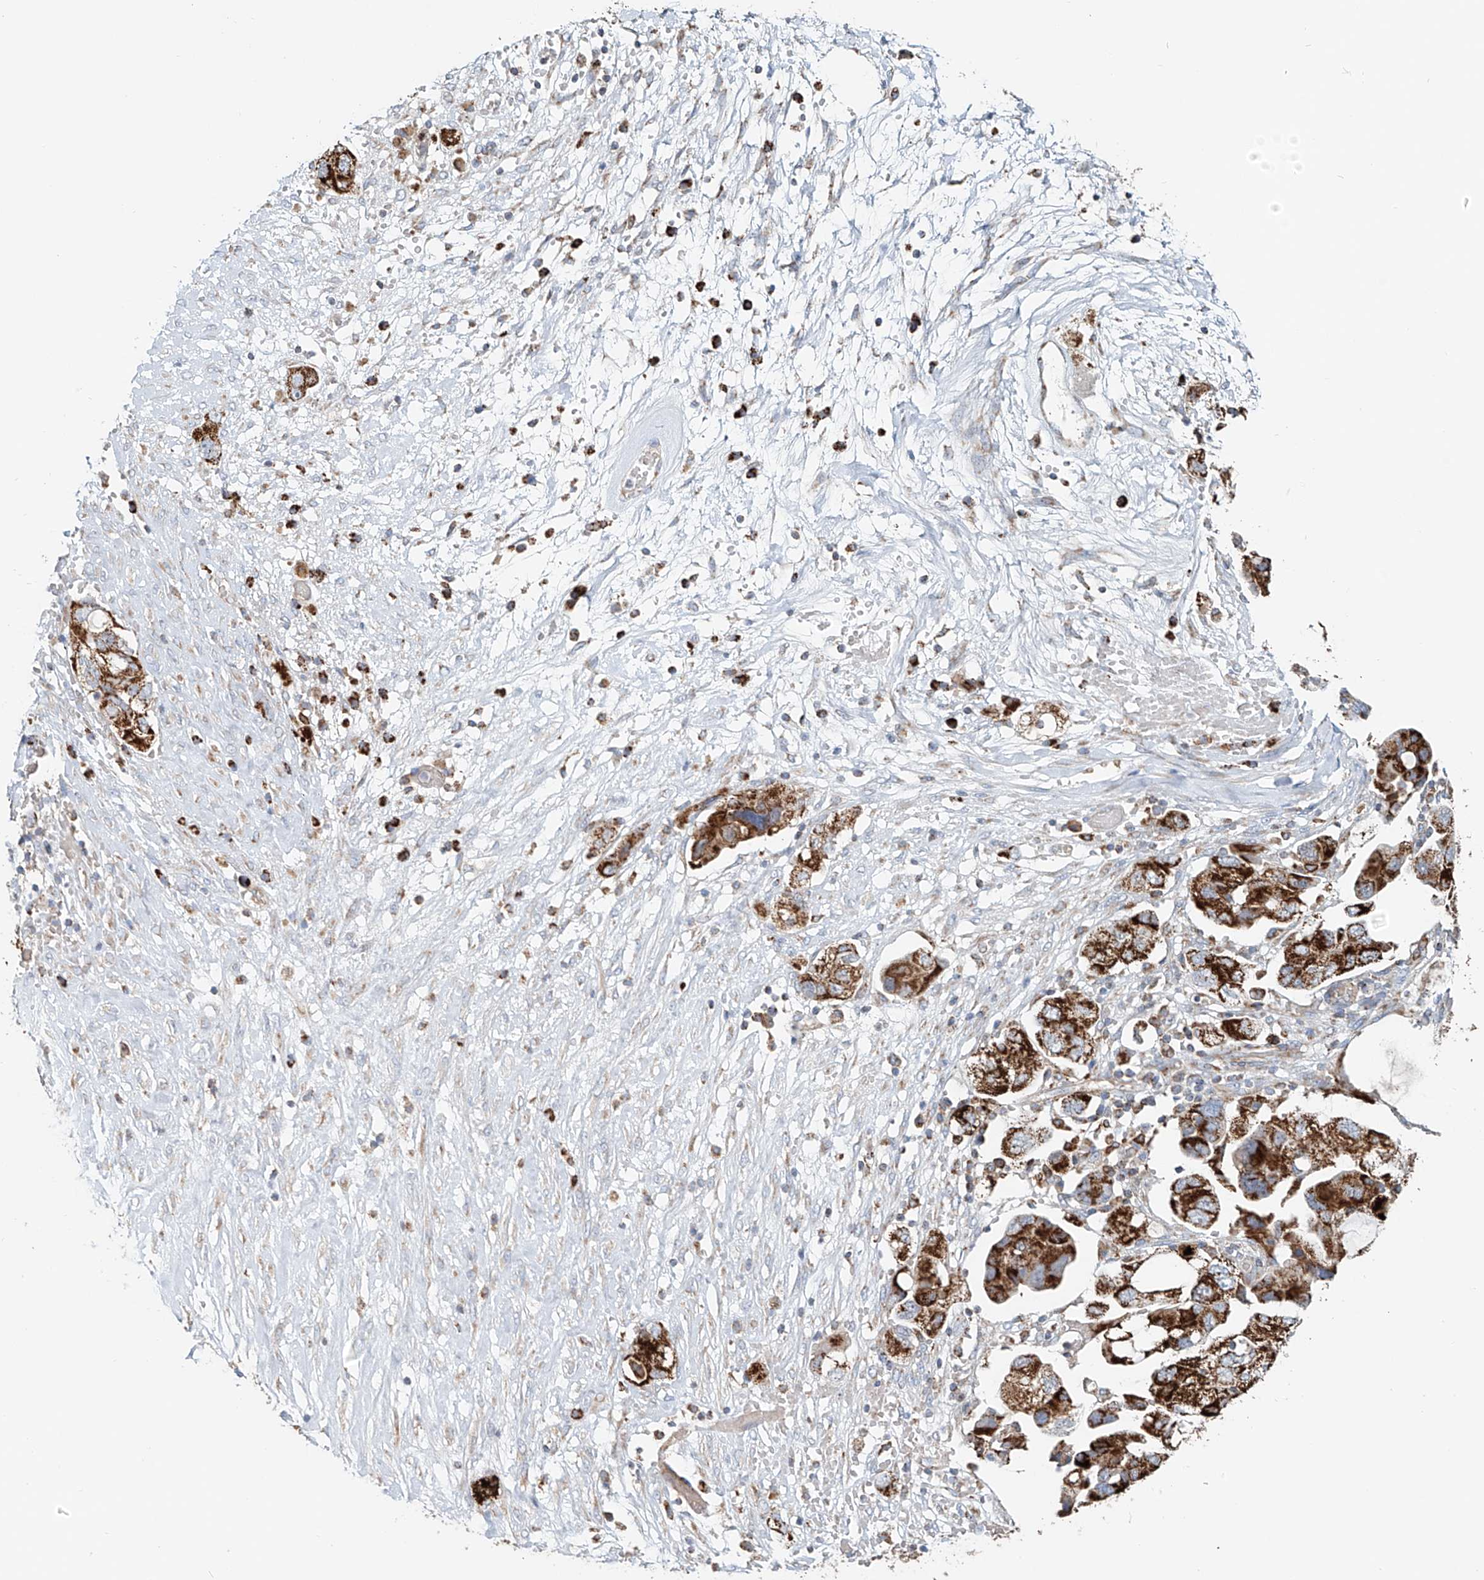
{"staining": {"intensity": "strong", "quantity": ">75%", "location": "cytoplasmic/membranous"}, "tissue": "ovarian cancer", "cell_type": "Tumor cells", "image_type": "cancer", "snomed": [{"axis": "morphology", "description": "Carcinoma, NOS"}, {"axis": "morphology", "description": "Cystadenocarcinoma, serous, NOS"}, {"axis": "topography", "description": "Ovary"}], "caption": "Immunohistochemical staining of ovarian carcinoma displays strong cytoplasmic/membranous protein staining in about >75% of tumor cells. The protein of interest is shown in brown color, while the nuclei are stained blue.", "gene": "CARD10", "patient": {"sex": "female", "age": 69}}